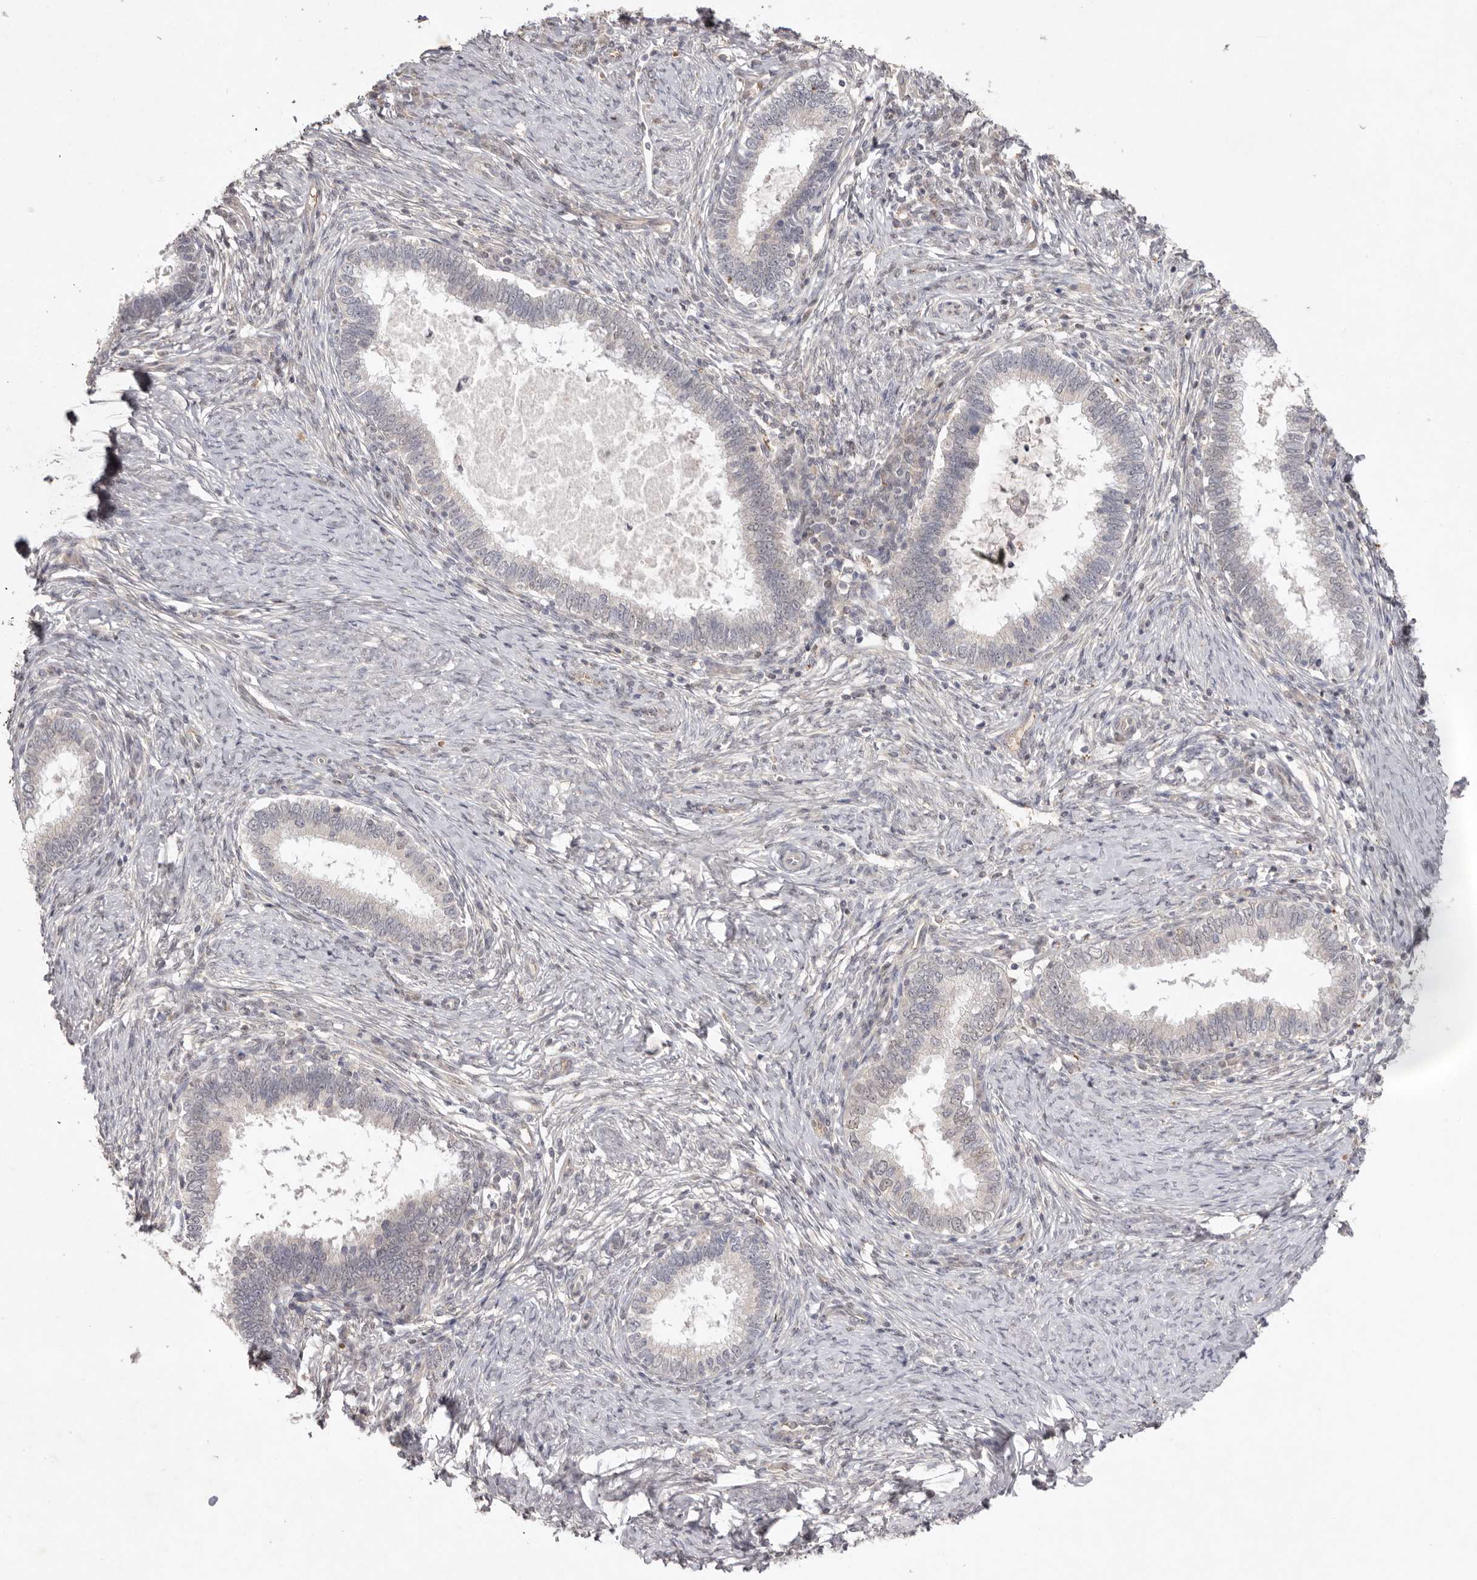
{"staining": {"intensity": "negative", "quantity": "none", "location": "none"}, "tissue": "cervical cancer", "cell_type": "Tumor cells", "image_type": "cancer", "snomed": [{"axis": "morphology", "description": "Adenocarcinoma, NOS"}, {"axis": "topography", "description": "Cervix"}], "caption": "Protein analysis of adenocarcinoma (cervical) shows no significant staining in tumor cells.", "gene": "TADA1", "patient": {"sex": "female", "age": 36}}